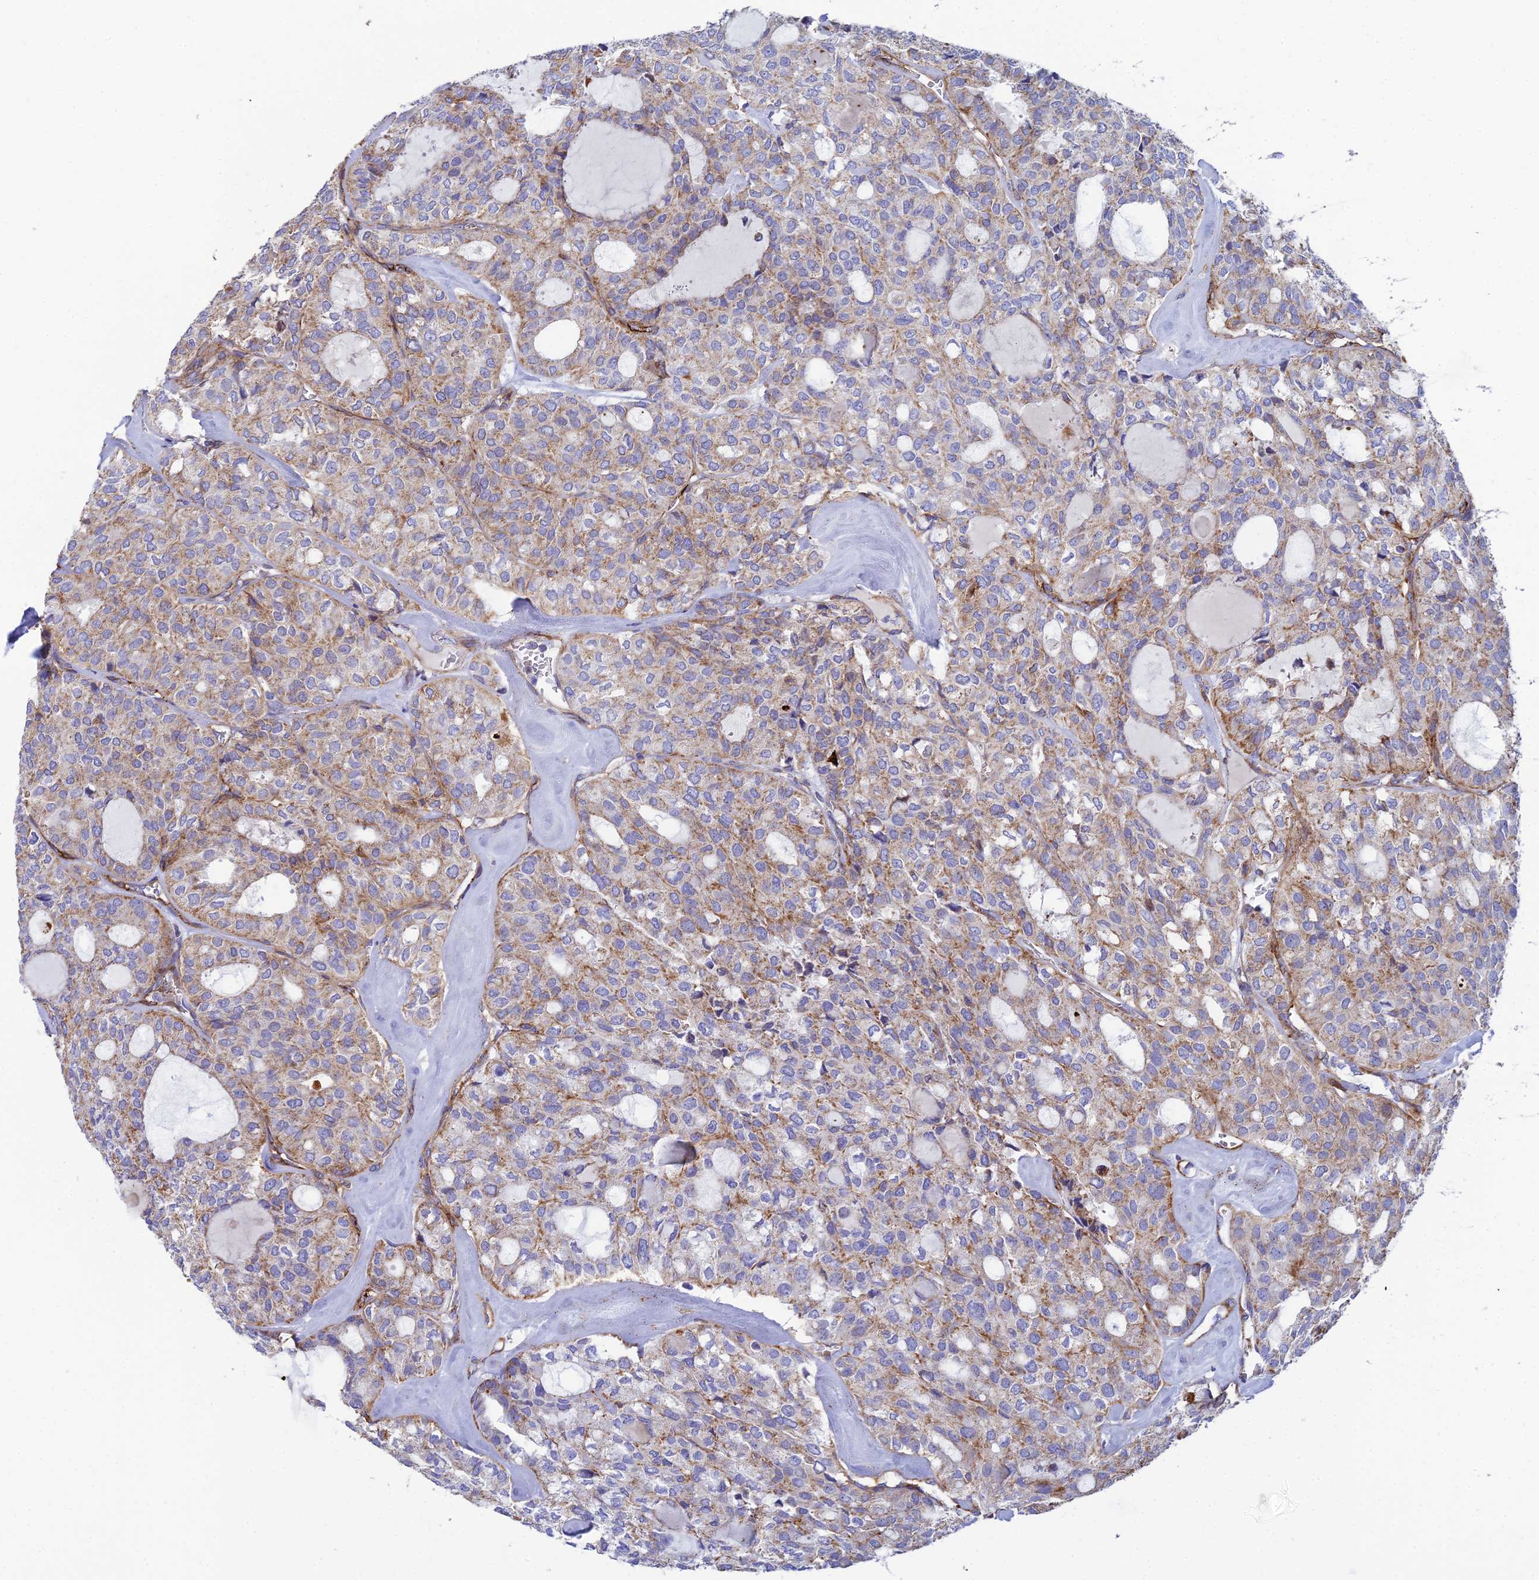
{"staining": {"intensity": "moderate", "quantity": "25%-75%", "location": "cytoplasmic/membranous"}, "tissue": "thyroid cancer", "cell_type": "Tumor cells", "image_type": "cancer", "snomed": [{"axis": "morphology", "description": "Follicular adenoma carcinoma, NOS"}, {"axis": "topography", "description": "Thyroid gland"}], "caption": "A brown stain labels moderate cytoplasmic/membranous positivity of a protein in thyroid cancer (follicular adenoma carcinoma) tumor cells. The staining is performed using DAB (3,3'-diaminobenzidine) brown chromogen to label protein expression. The nuclei are counter-stained blue using hematoxylin.", "gene": "CSPG4", "patient": {"sex": "male", "age": 75}}